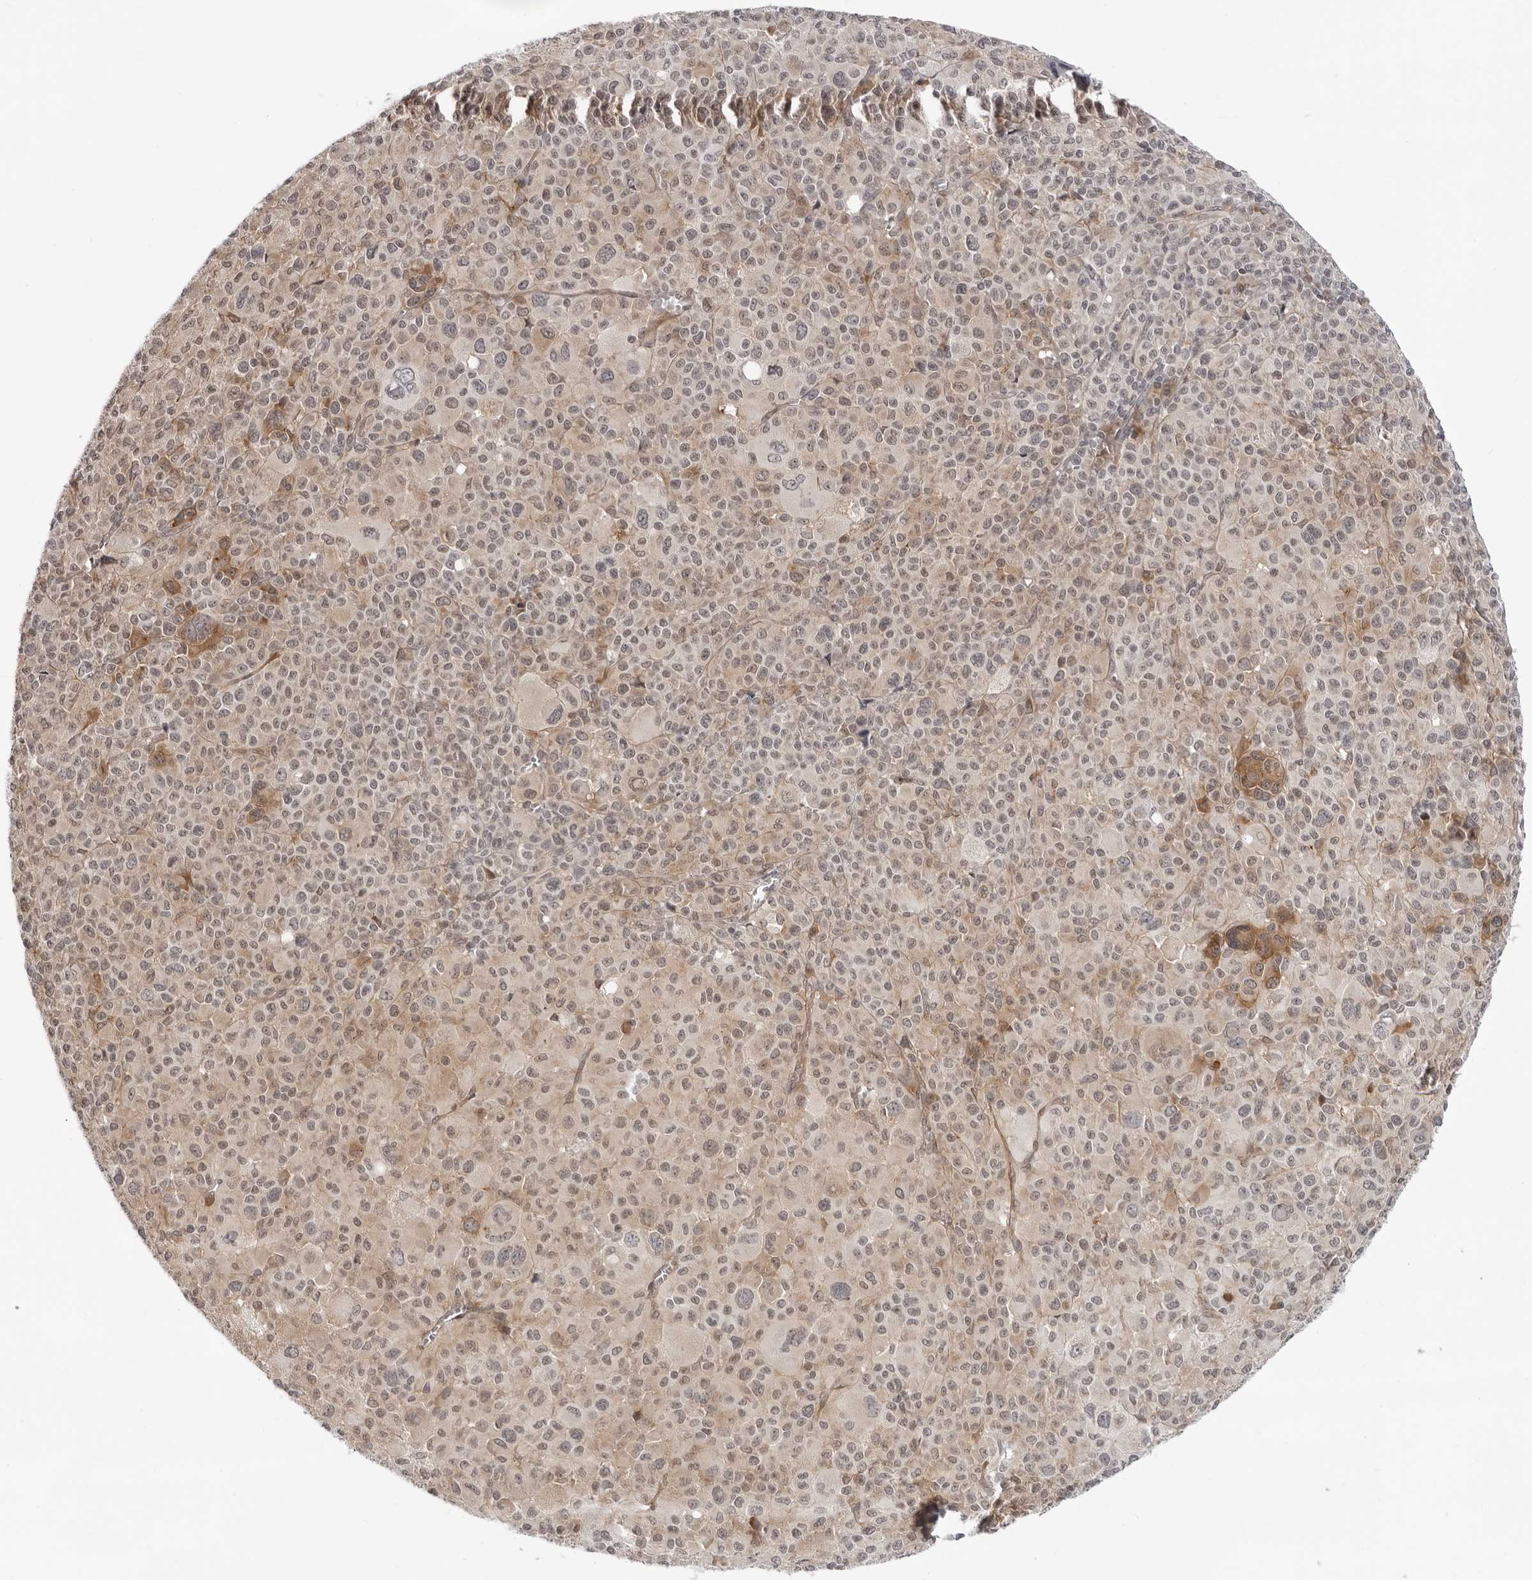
{"staining": {"intensity": "weak", "quantity": ">75%", "location": "cytoplasmic/membranous"}, "tissue": "melanoma", "cell_type": "Tumor cells", "image_type": "cancer", "snomed": [{"axis": "morphology", "description": "Malignant melanoma, Metastatic site"}, {"axis": "topography", "description": "Skin"}], "caption": "Malignant melanoma (metastatic site) tissue displays weak cytoplasmic/membranous expression in approximately >75% of tumor cells", "gene": "SRGAP2", "patient": {"sex": "female", "age": 74}}